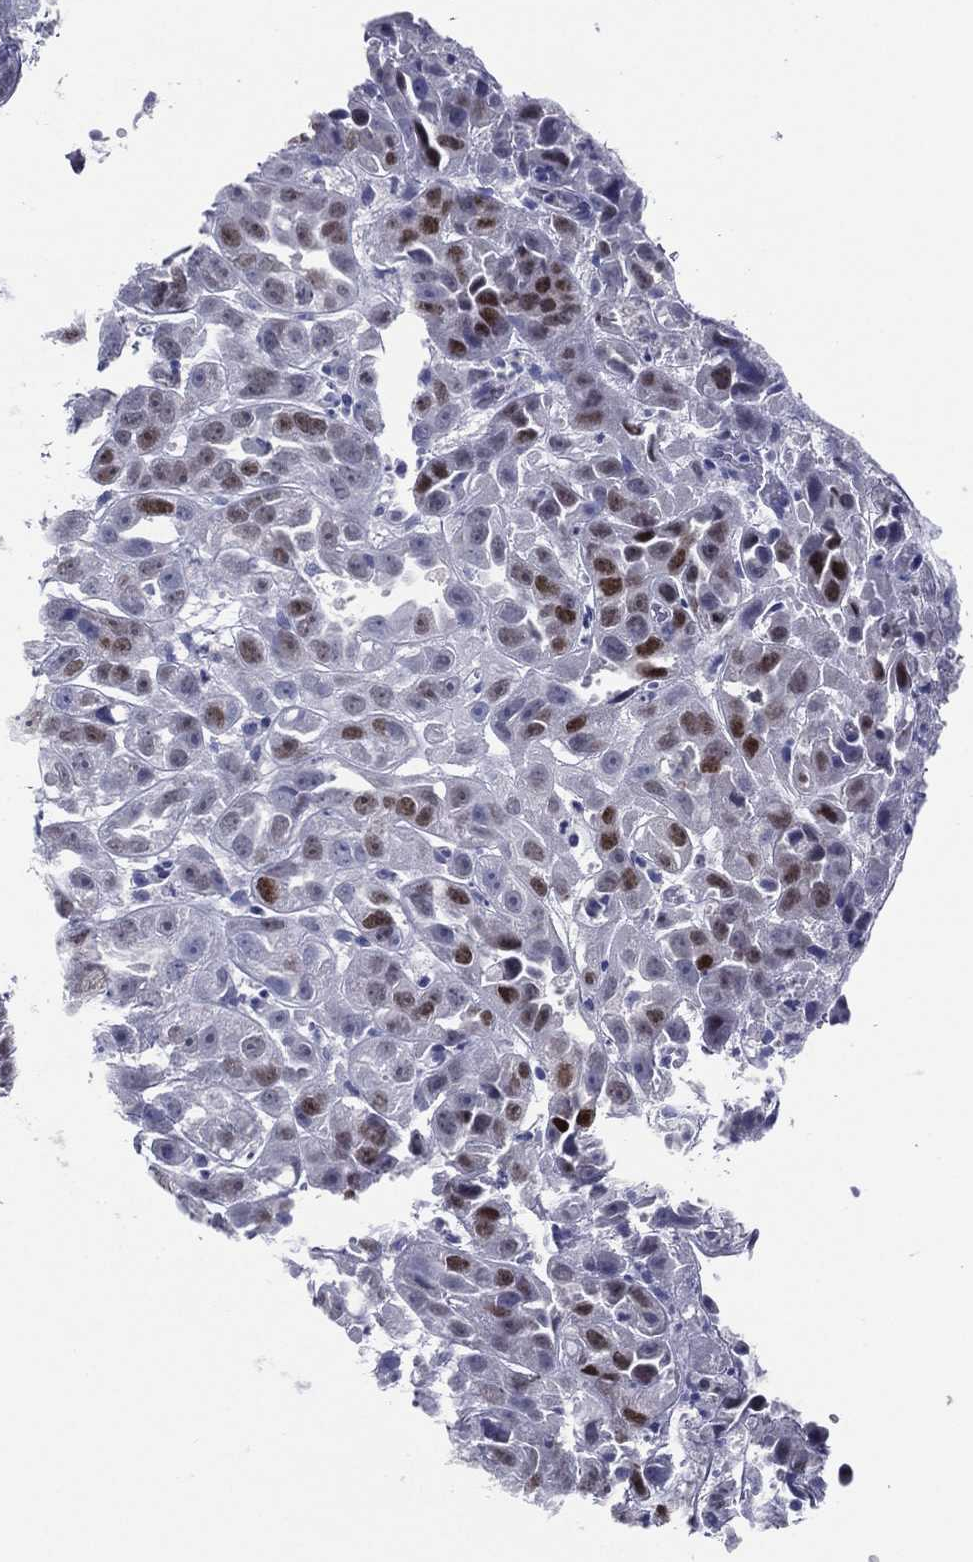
{"staining": {"intensity": "moderate", "quantity": "<25%", "location": "nuclear"}, "tissue": "urothelial cancer", "cell_type": "Tumor cells", "image_type": "cancer", "snomed": [{"axis": "morphology", "description": "Urothelial carcinoma, High grade"}, {"axis": "topography", "description": "Urinary bladder"}], "caption": "IHC staining of urothelial cancer, which reveals low levels of moderate nuclear expression in approximately <25% of tumor cells indicating moderate nuclear protein expression. The staining was performed using DAB (3,3'-diaminobenzidine) (brown) for protein detection and nuclei were counterstained in hematoxylin (blue).", "gene": "TFAP2A", "patient": {"sex": "female", "age": 41}}